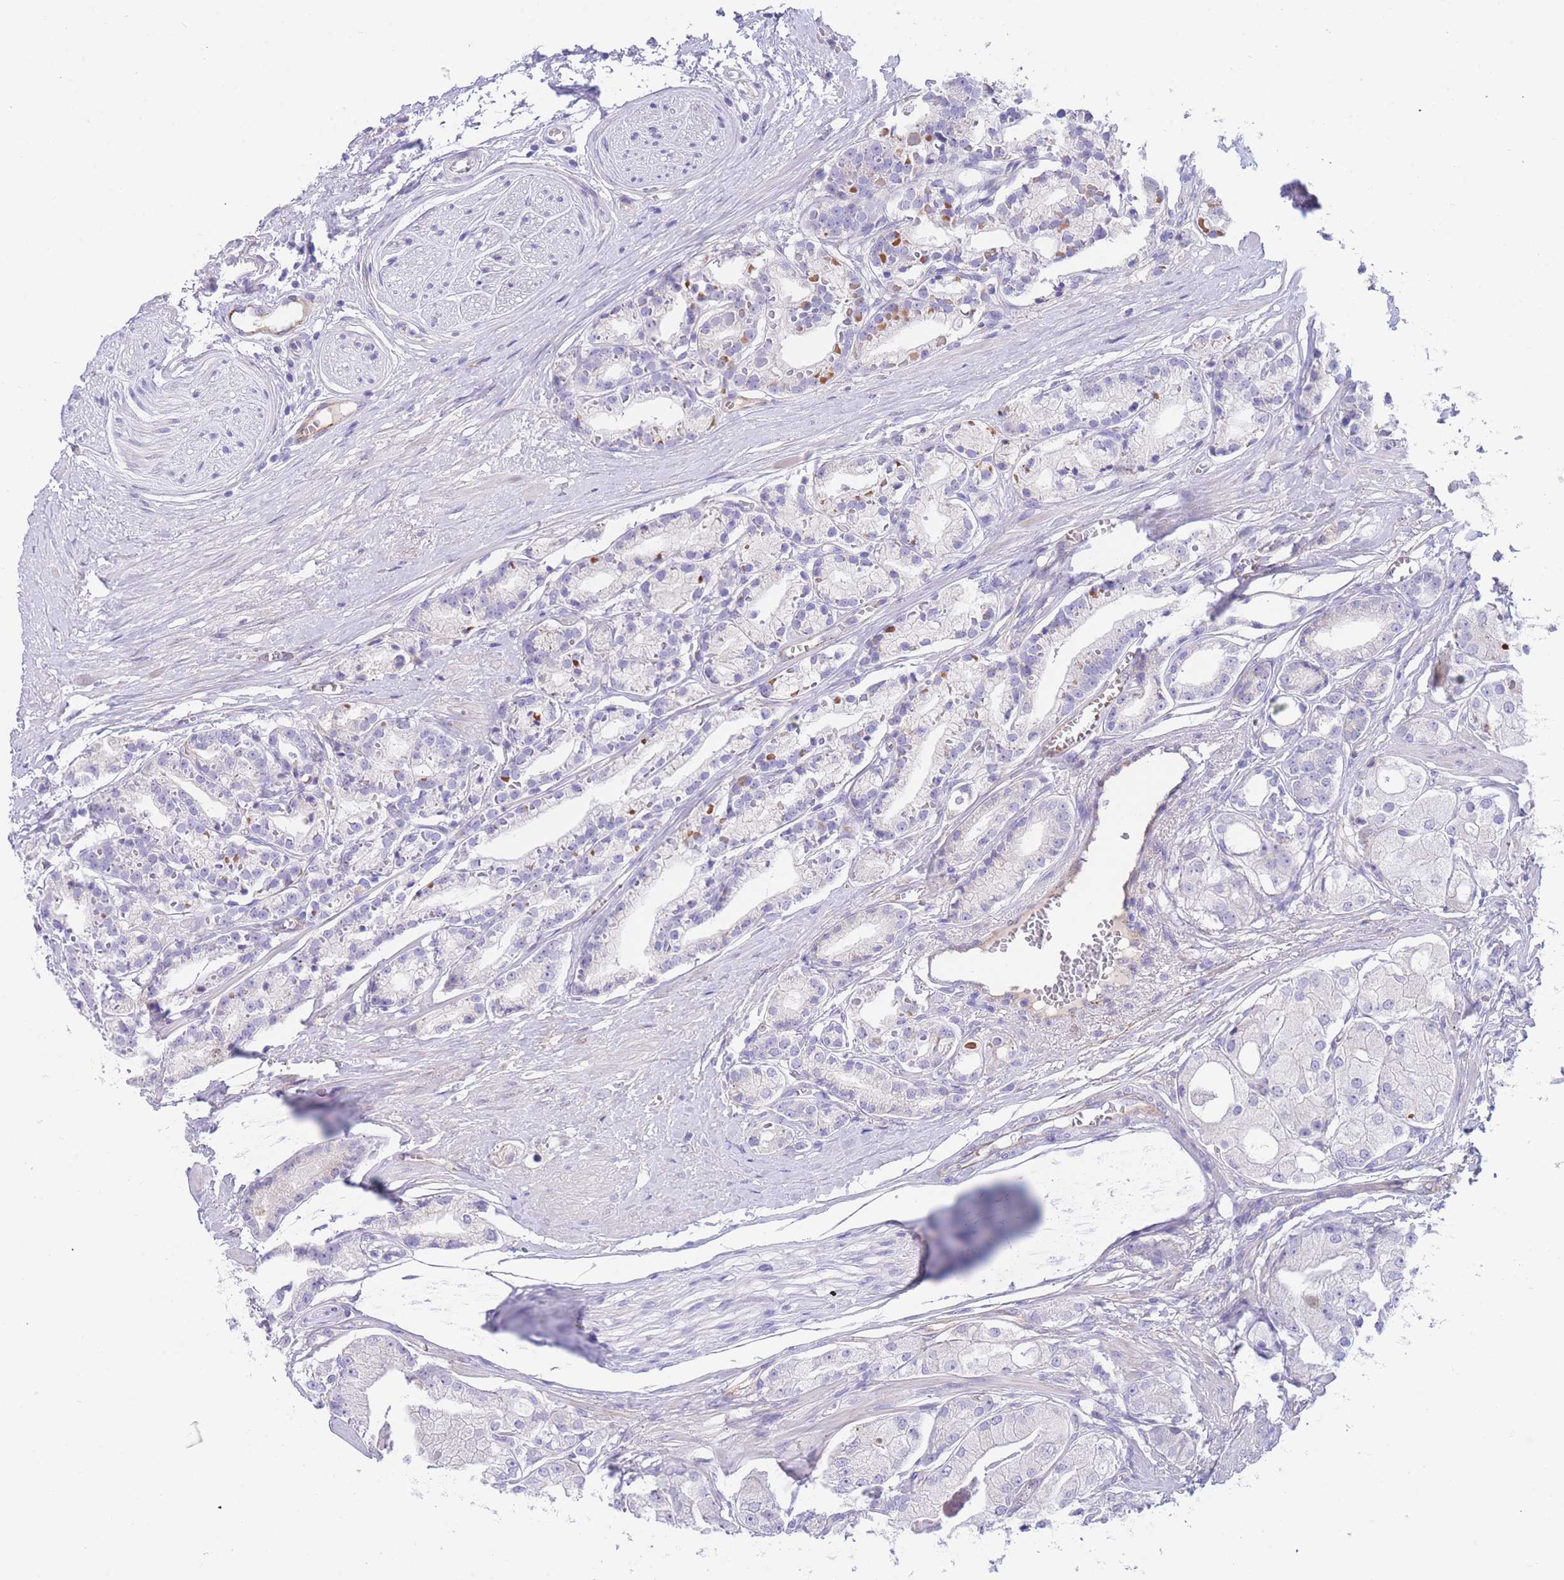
{"staining": {"intensity": "negative", "quantity": "none", "location": "none"}, "tissue": "prostate cancer", "cell_type": "Tumor cells", "image_type": "cancer", "snomed": [{"axis": "morphology", "description": "Adenocarcinoma, High grade"}, {"axis": "topography", "description": "Prostate"}], "caption": "A high-resolution micrograph shows IHC staining of prostate cancer, which displays no significant expression in tumor cells. (Brightfield microscopy of DAB immunohistochemistry at high magnification).", "gene": "DET1", "patient": {"sex": "male", "age": 71}}